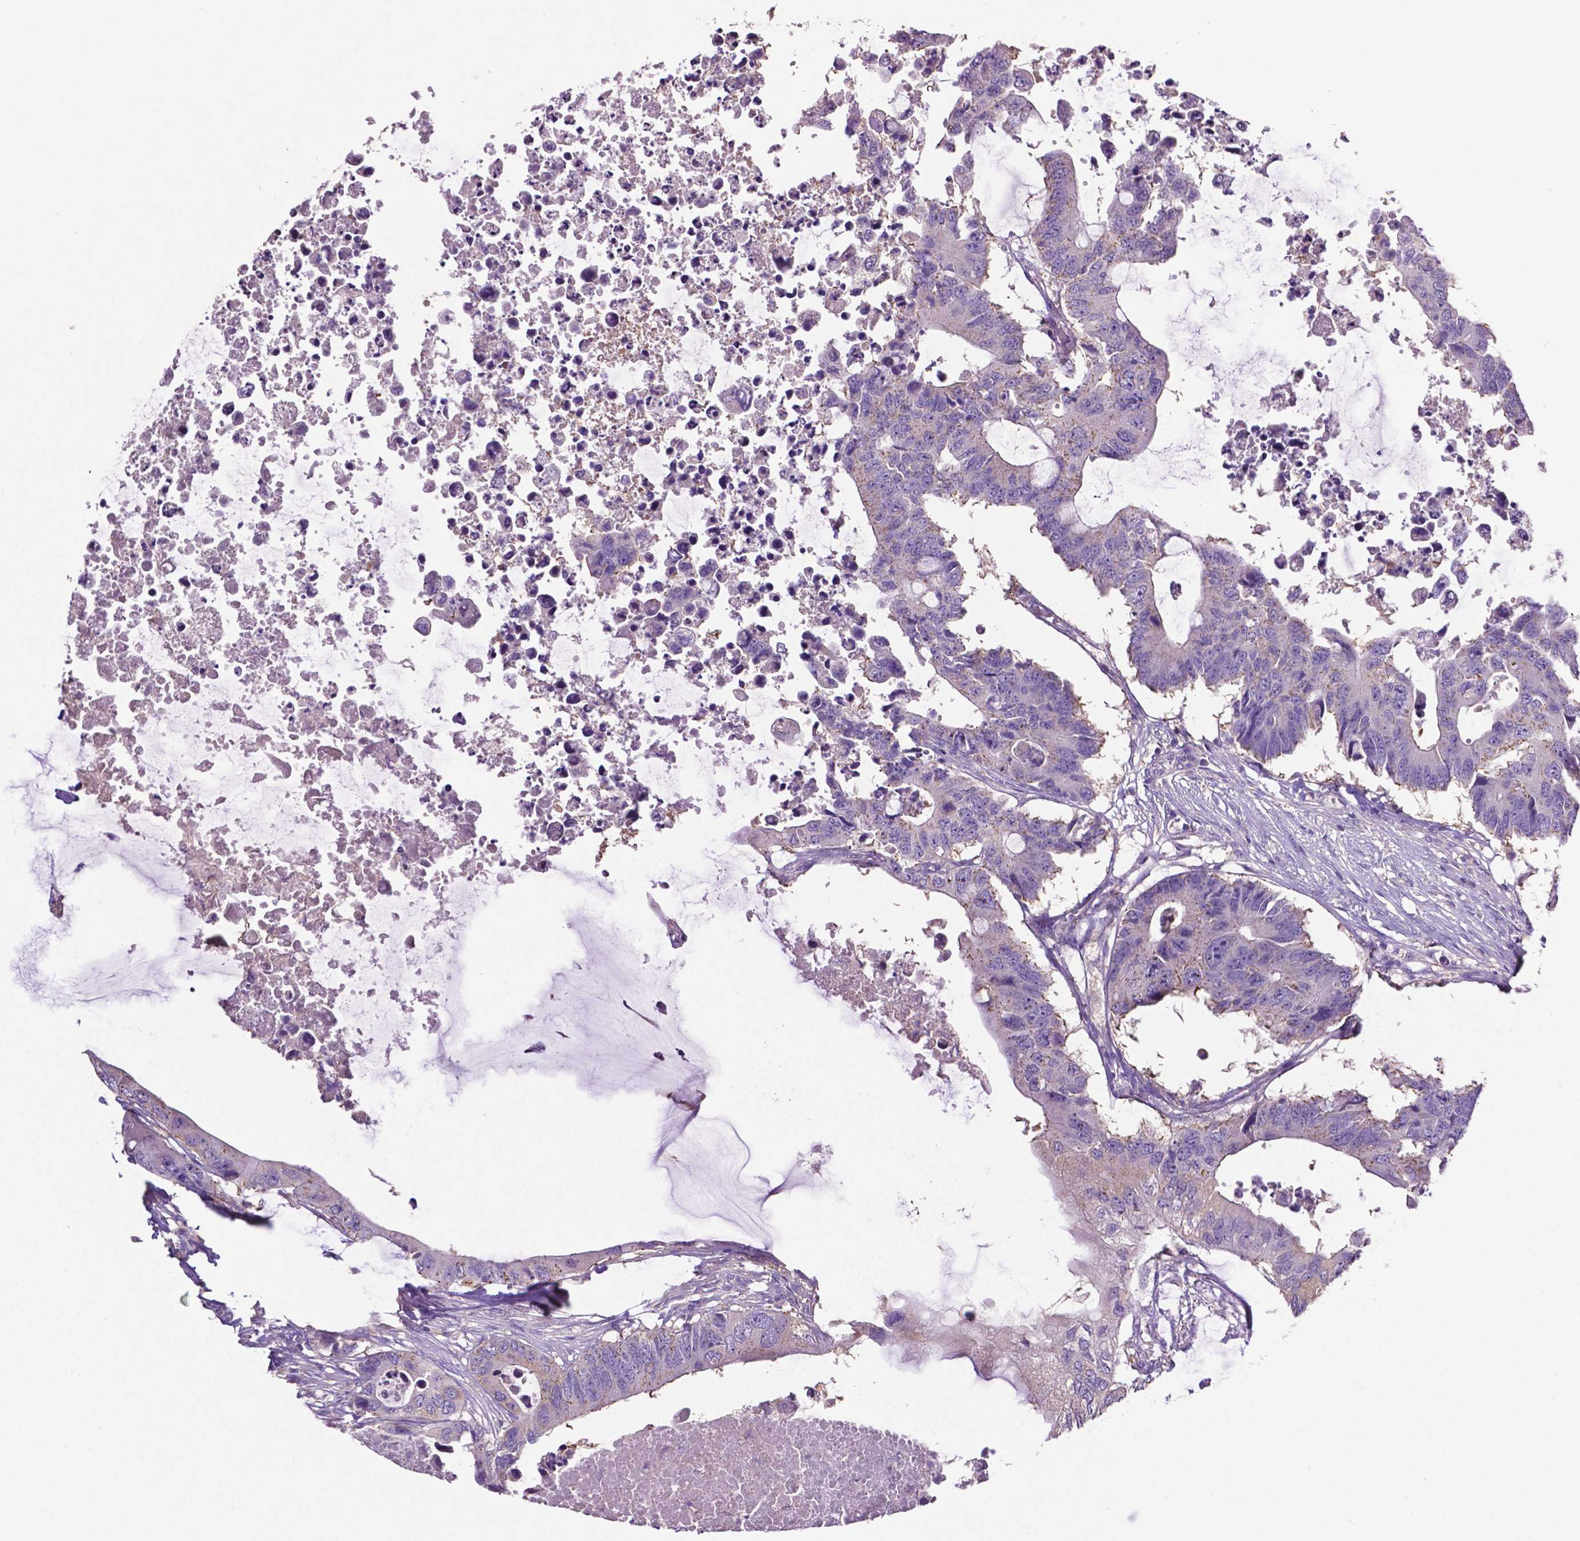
{"staining": {"intensity": "weak", "quantity": "<25%", "location": "cytoplasmic/membranous"}, "tissue": "colorectal cancer", "cell_type": "Tumor cells", "image_type": "cancer", "snomed": [{"axis": "morphology", "description": "Adenocarcinoma, NOS"}, {"axis": "topography", "description": "Colon"}], "caption": "The histopathology image demonstrates no staining of tumor cells in adenocarcinoma (colorectal).", "gene": "PRPS2", "patient": {"sex": "male", "age": 71}}